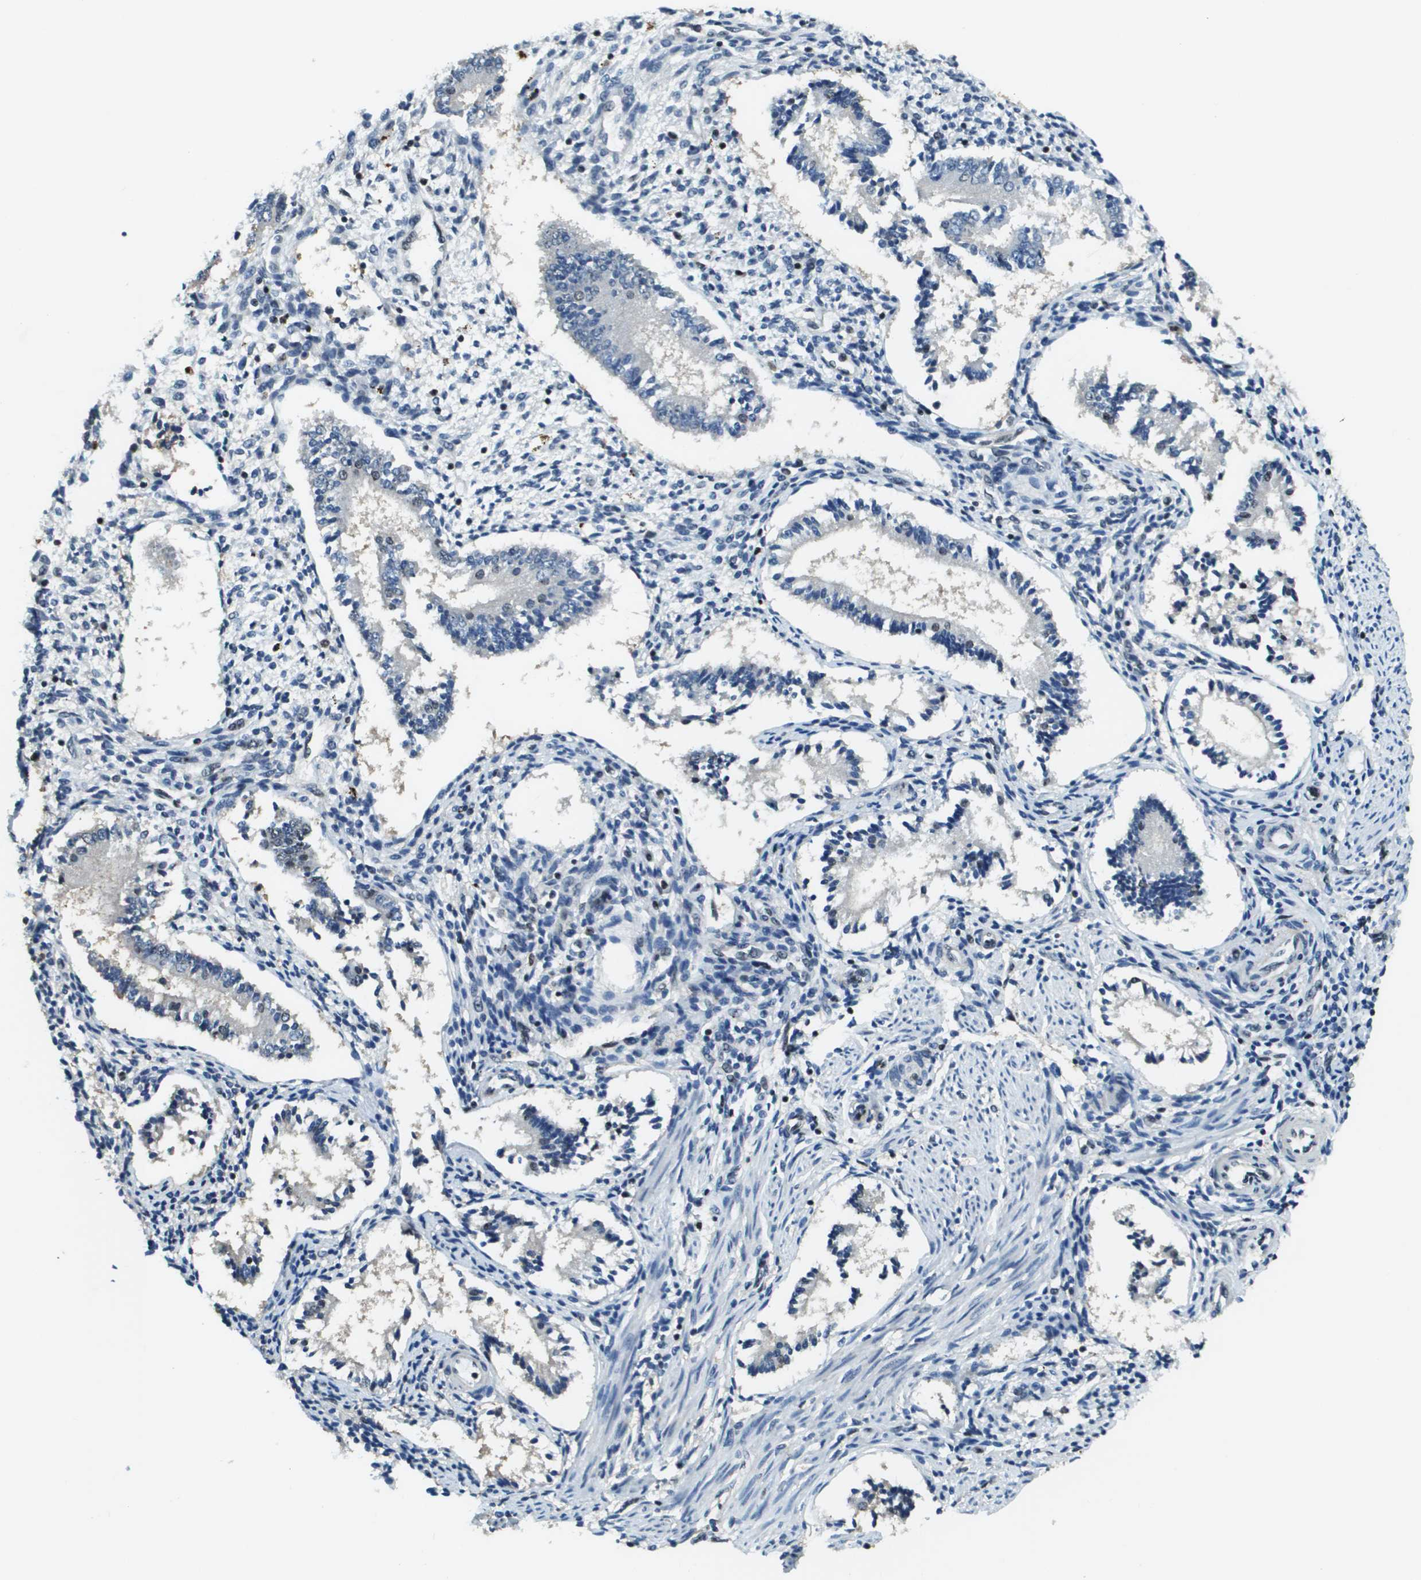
{"staining": {"intensity": "negative", "quantity": "none", "location": "none"}, "tissue": "endometrium", "cell_type": "Cells in endometrial stroma", "image_type": "normal", "snomed": [{"axis": "morphology", "description": "Normal tissue, NOS"}, {"axis": "topography", "description": "Endometrium"}], "caption": "An image of endometrium stained for a protein displays no brown staining in cells in endometrial stroma.", "gene": "SP100", "patient": {"sex": "female", "age": 42}}